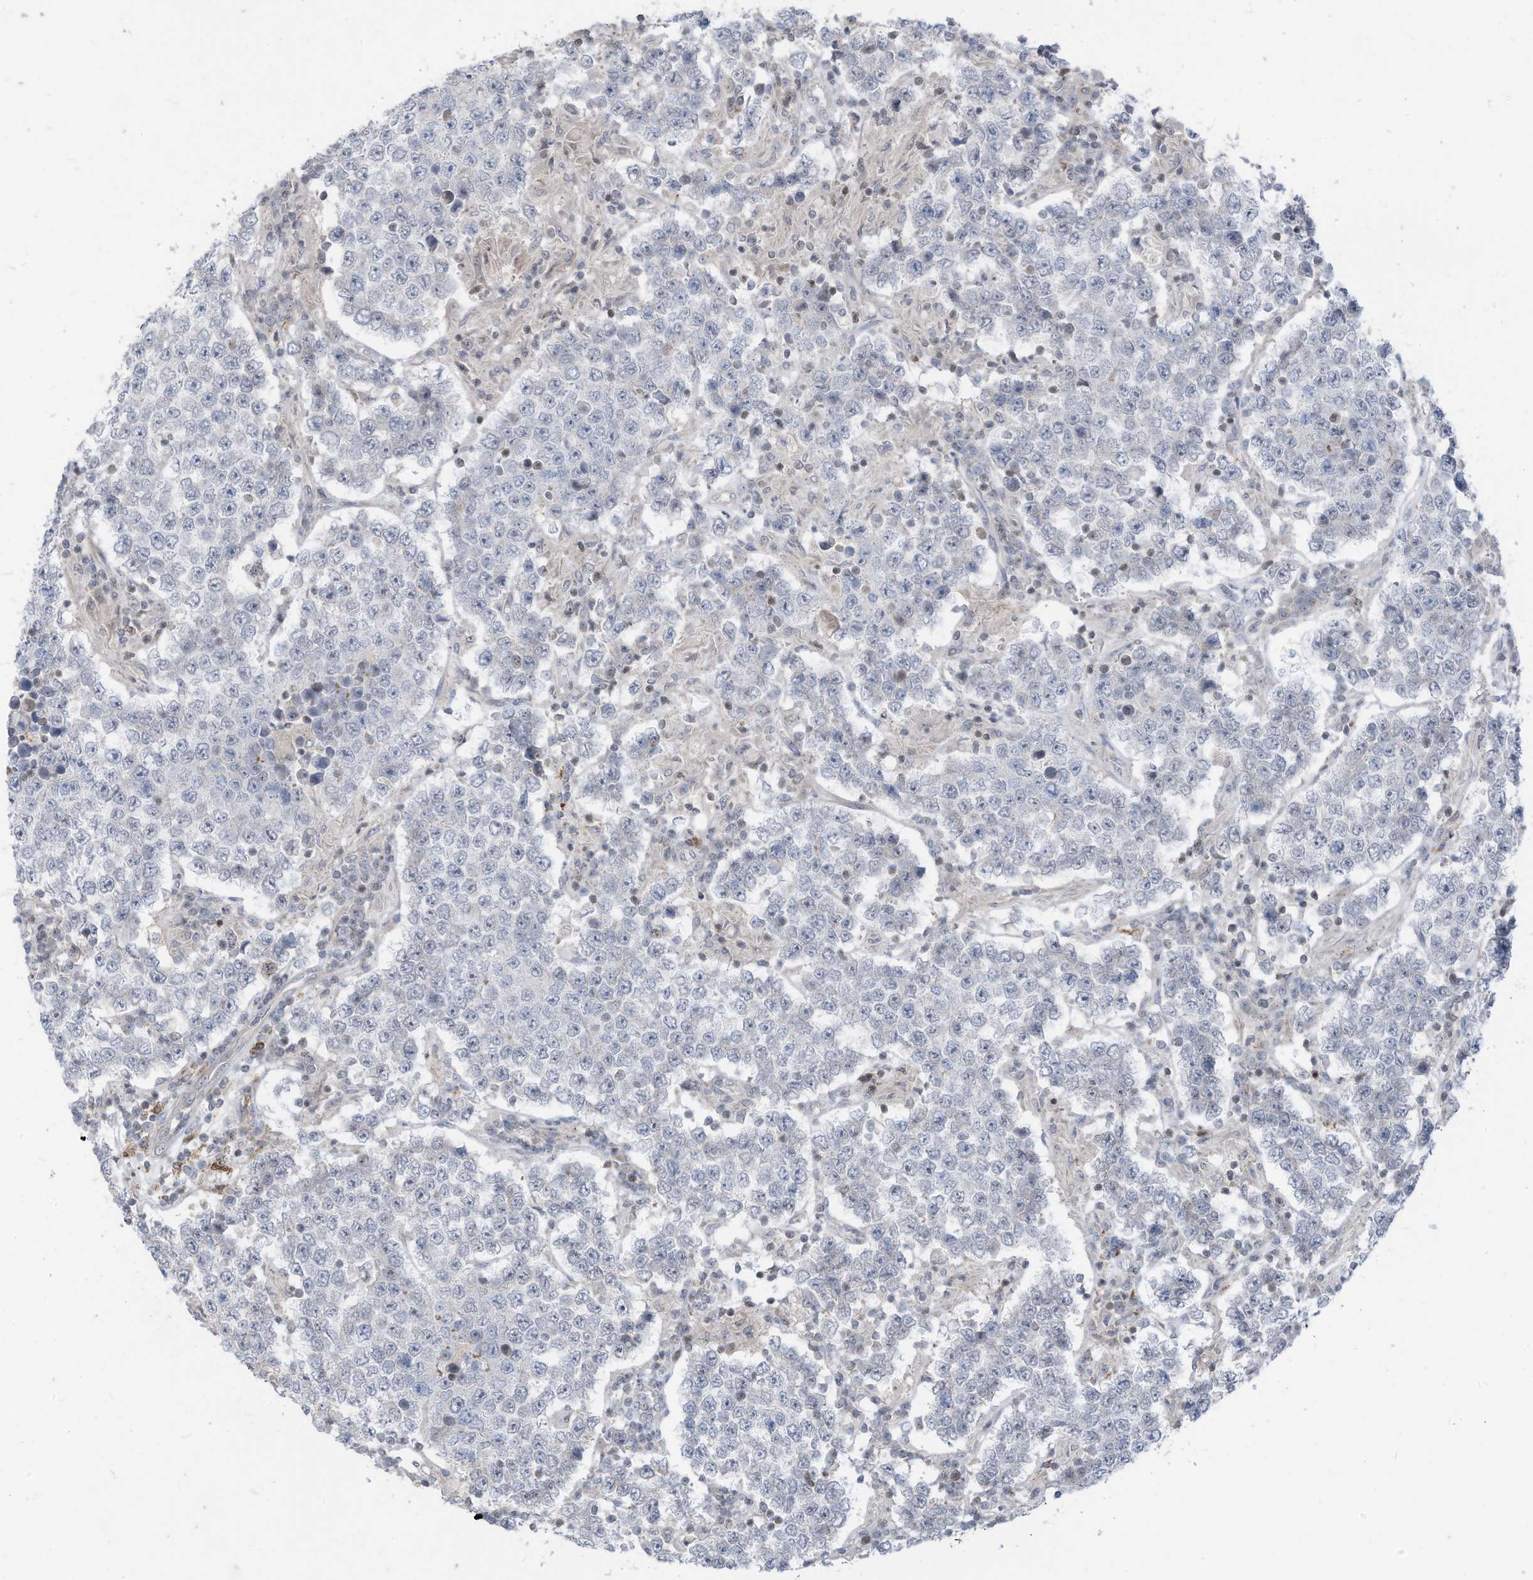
{"staining": {"intensity": "negative", "quantity": "none", "location": "none"}, "tissue": "testis cancer", "cell_type": "Tumor cells", "image_type": "cancer", "snomed": [{"axis": "morphology", "description": "Normal tissue, NOS"}, {"axis": "morphology", "description": "Urothelial carcinoma, High grade"}, {"axis": "morphology", "description": "Seminoma, NOS"}, {"axis": "morphology", "description": "Carcinoma, Embryonal, NOS"}, {"axis": "topography", "description": "Urinary bladder"}, {"axis": "topography", "description": "Testis"}], "caption": "Tumor cells are negative for protein expression in human testis cancer. (Stains: DAB immunohistochemistry (IHC) with hematoxylin counter stain, Microscopy: brightfield microscopy at high magnification).", "gene": "GPATCH3", "patient": {"sex": "male", "age": 41}}